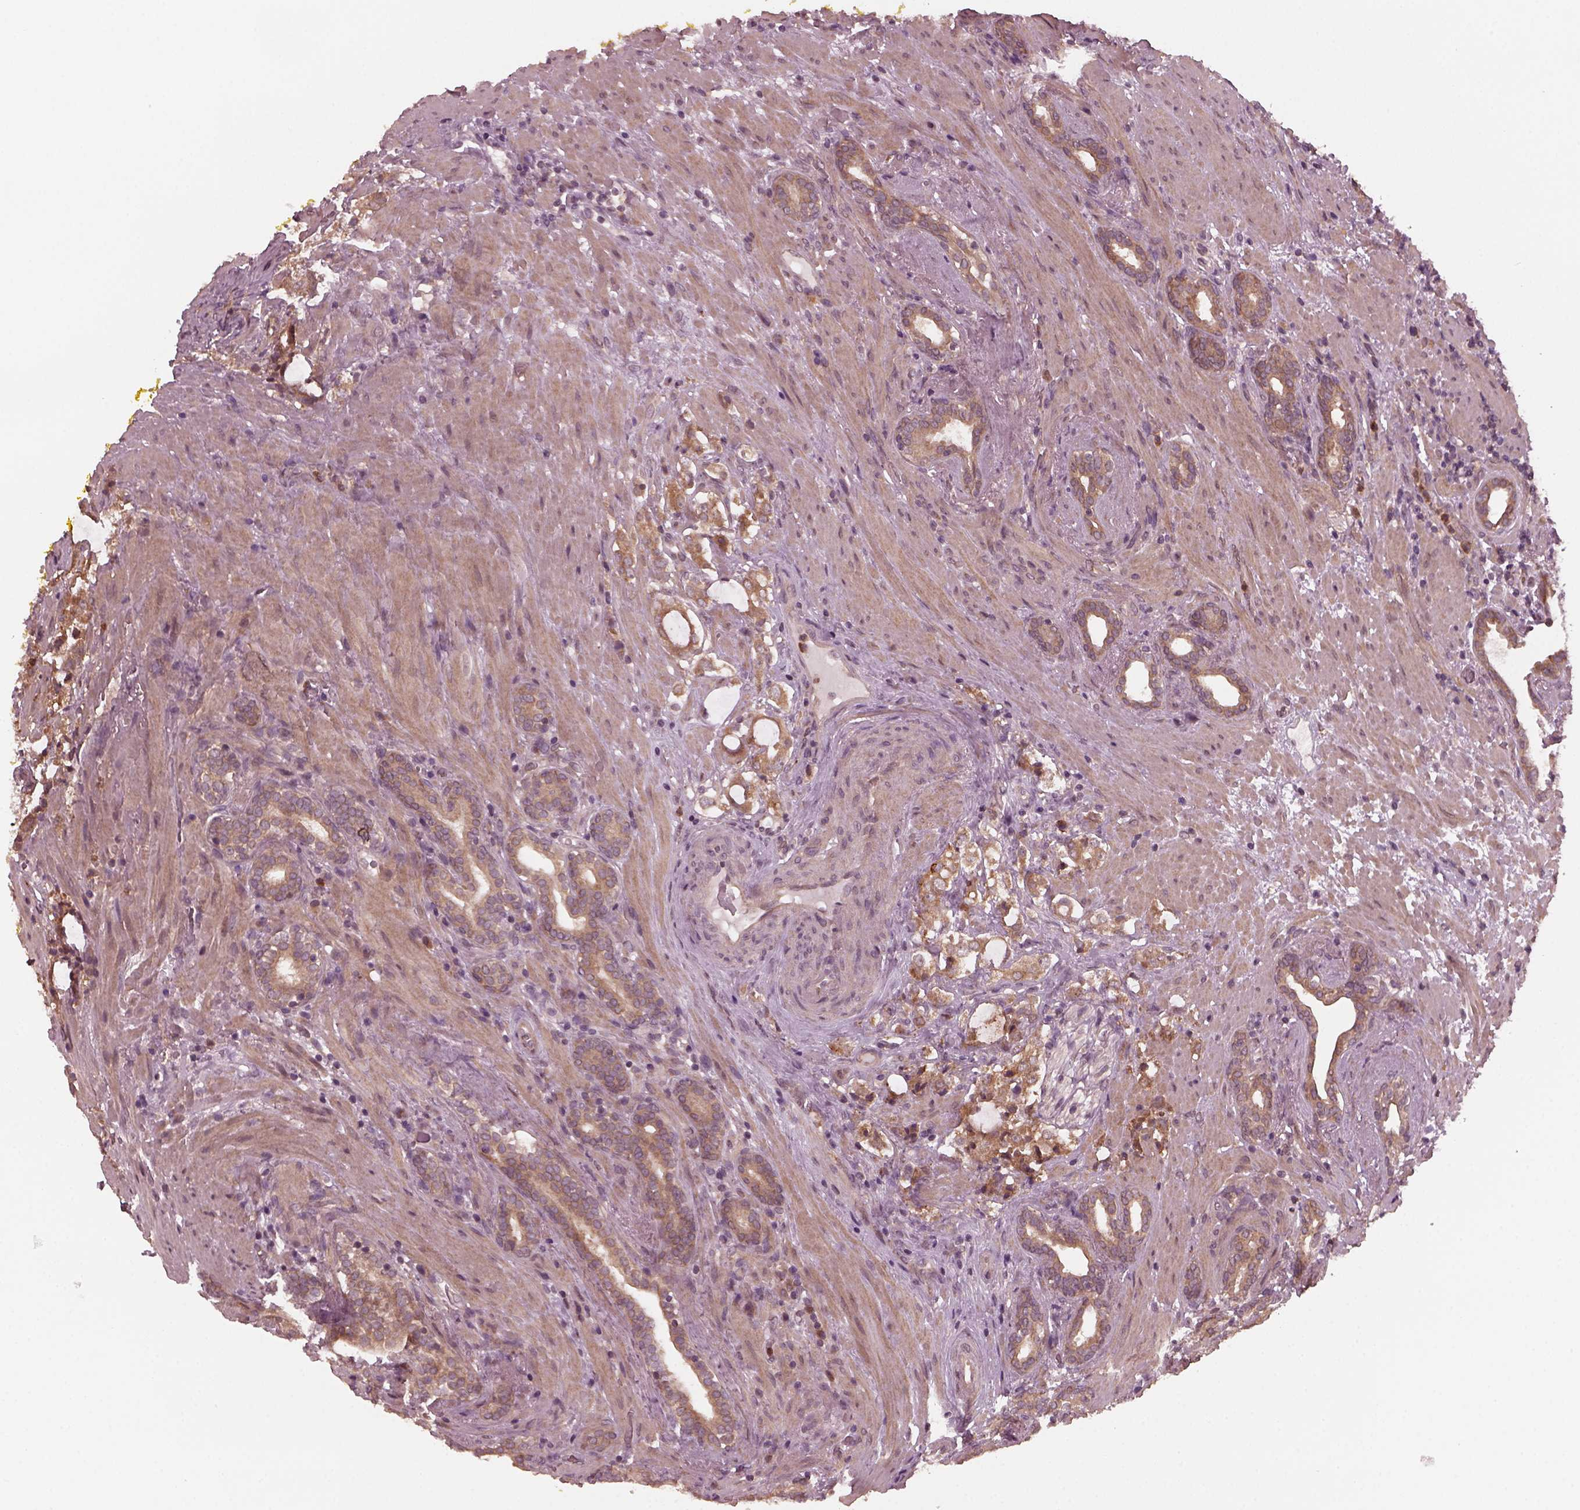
{"staining": {"intensity": "moderate", "quantity": ">75%", "location": "cytoplasmic/membranous"}, "tissue": "prostate cancer", "cell_type": "Tumor cells", "image_type": "cancer", "snomed": [{"axis": "morphology", "description": "Adenocarcinoma, NOS"}, {"axis": "topography", "description": "Prostate"}], "caption": "Moderate cytoplasmic/membranous expression for a protein is present in approximately >75% of tumor cells of prostate cancer using immunohistochemistry (IHC).", "gene": "FAF2", "patient": {"sex": "male", "age": 66}}